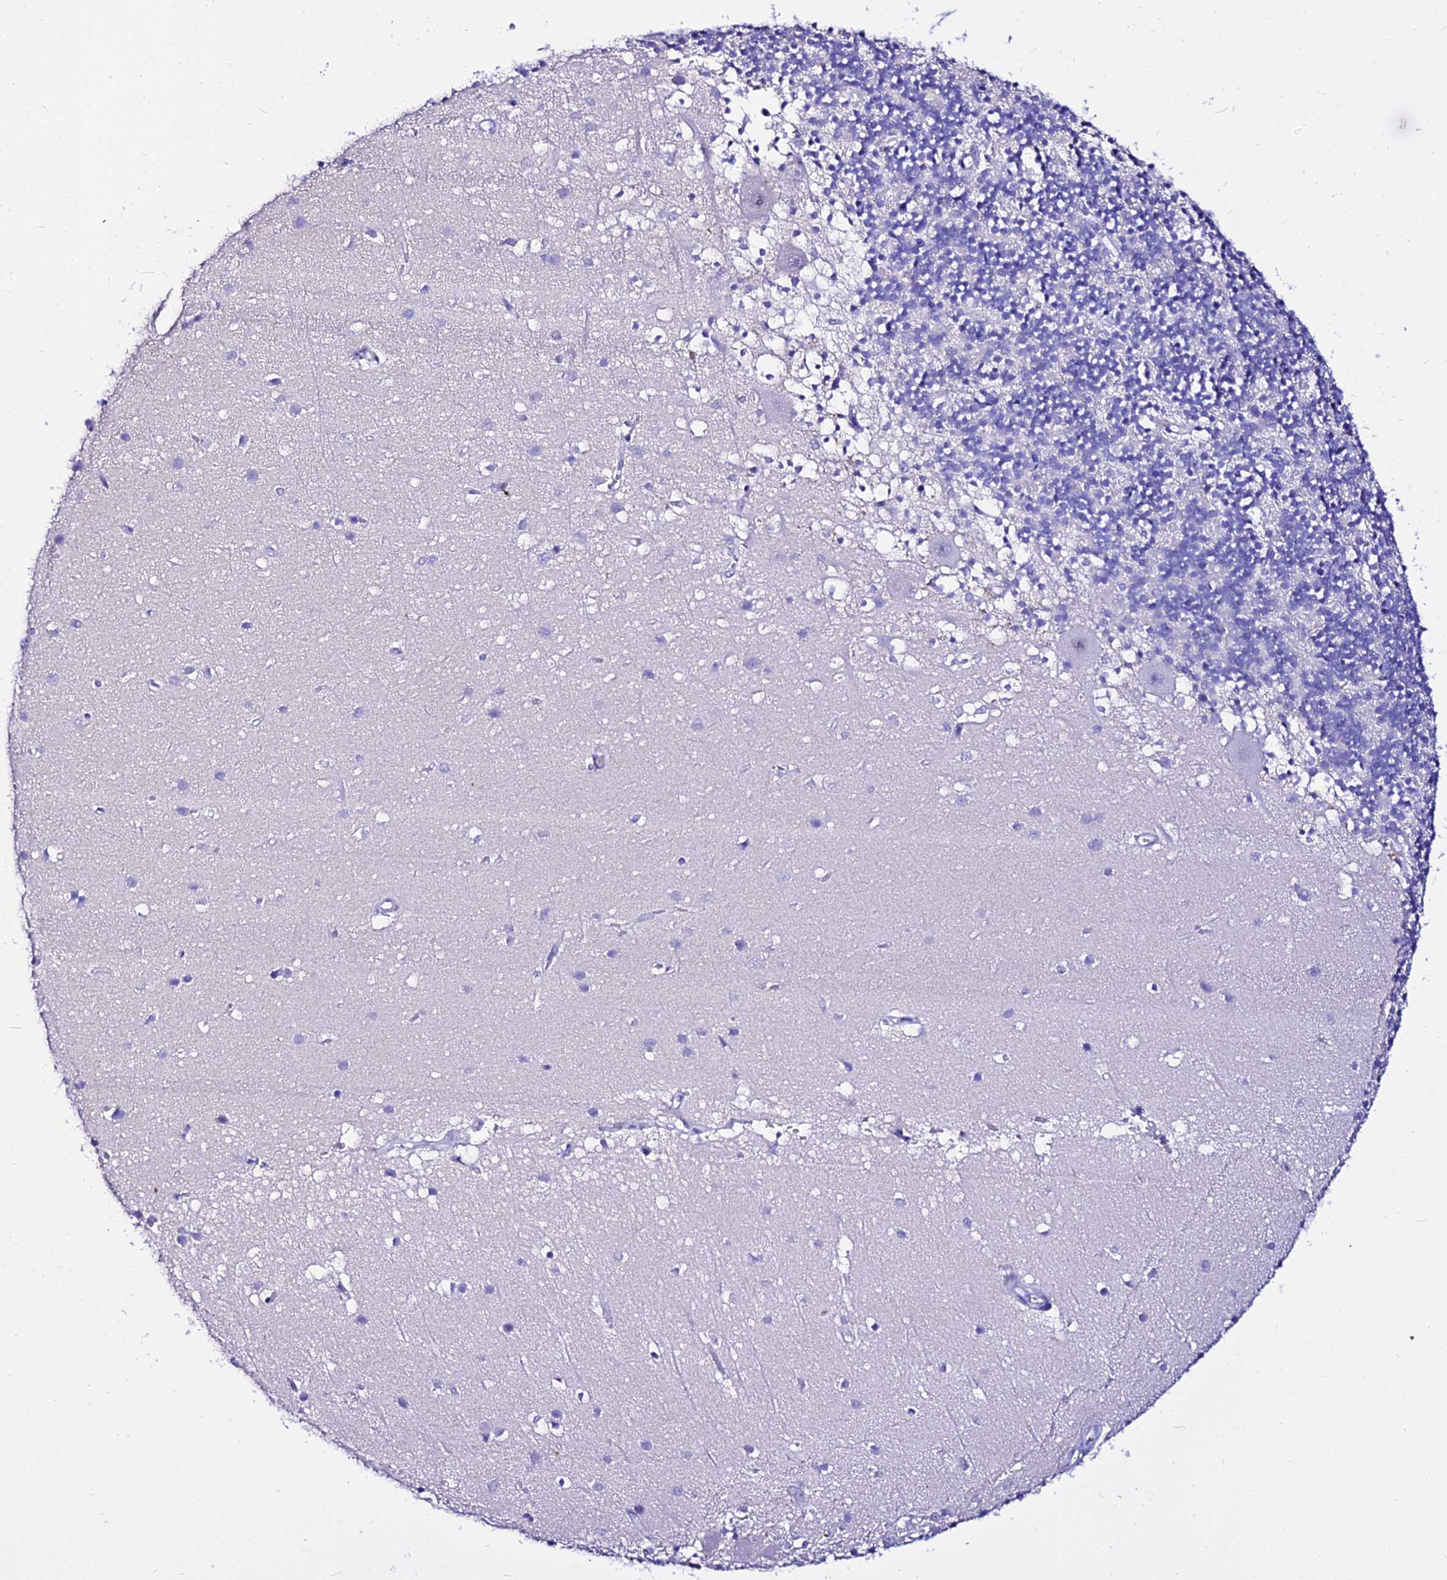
{"staining": {"intensity": "negative", "quantity": "none", "location": "none"}, "tissue": "cerebellum", "cell_type": "Cells in granular layer", "image_type": "normal", "snomed": [{"axis": "morphology", "description": "Normal tissue, NOS"}, {"axis": "topography", "description": "Cerebellum"}], "caption": "Cells in granular layer are negative for brown protein staining in benign cerebellum. The staining is performed using DAB (3,3'-diaminobenzidine) brown chromogen with nuclei counter-stained in using hematoxylin.", "gene": "DEFB106A", "patient": {"sex": "male", "age": 54}}